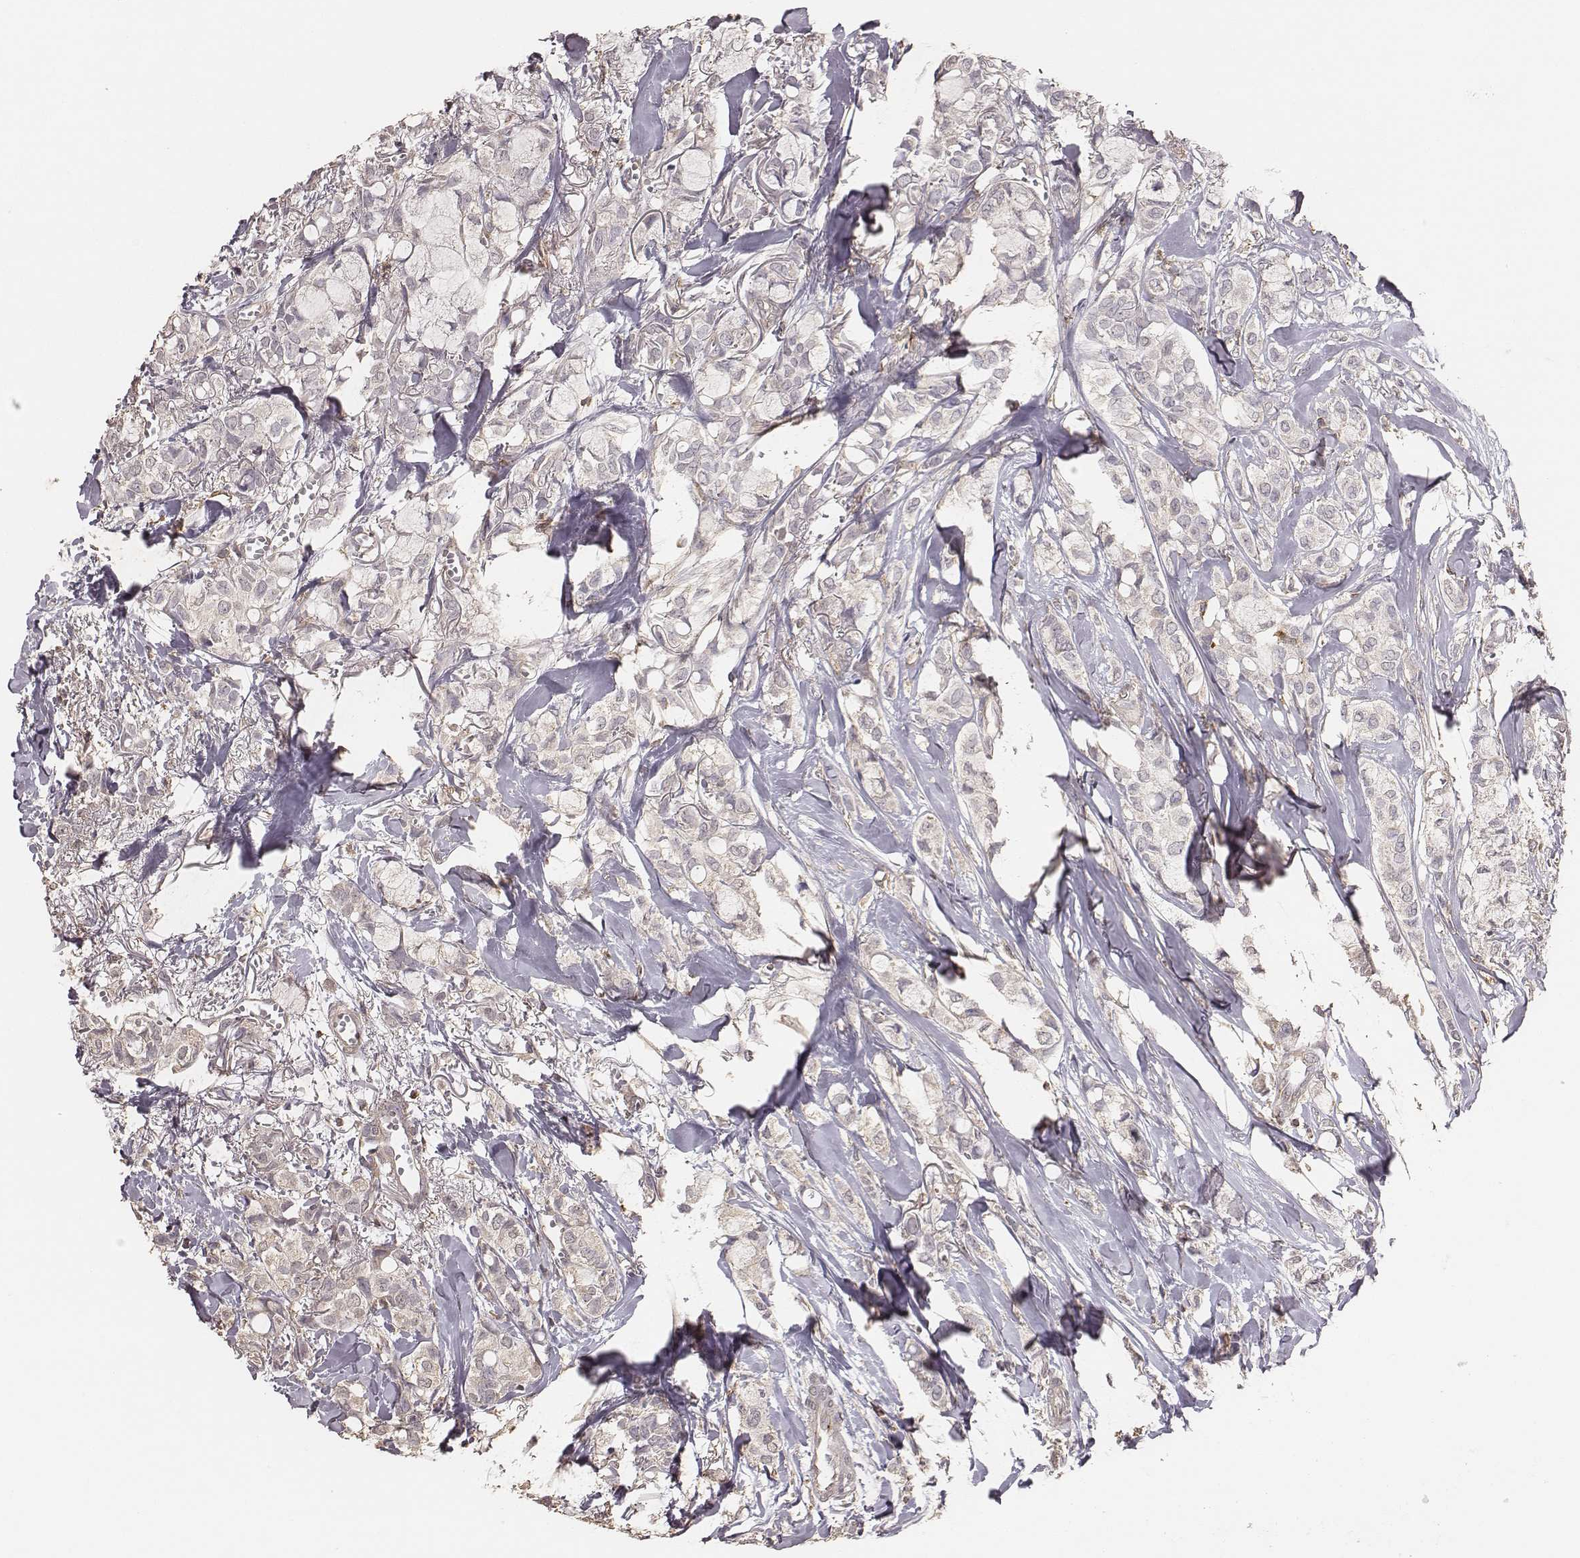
{"staining": {"intensity": "negative", "quantity": "none", "location": "none"}, "tissue": "breast cancer", "cell_type": "Tumor cells", "image_type": "cancer", "snomed": [{"axis": "morphology", "description": "Duct carcinoma"}, {"axis": "topography", "description": "Breast"}], "caption": "This photomicrograph is of breast cancer (invasive ductal carcinoma) stained with immunohistochemistry to label a protein in brown with the nuclei are counter-stained blue. There is no positivity in tumor cells. (Immunohistochemistry (ihc), brightfield microscopy, high magnification).", "gene": "PILRA", "patient": {"sex": "female", "age": 85}}